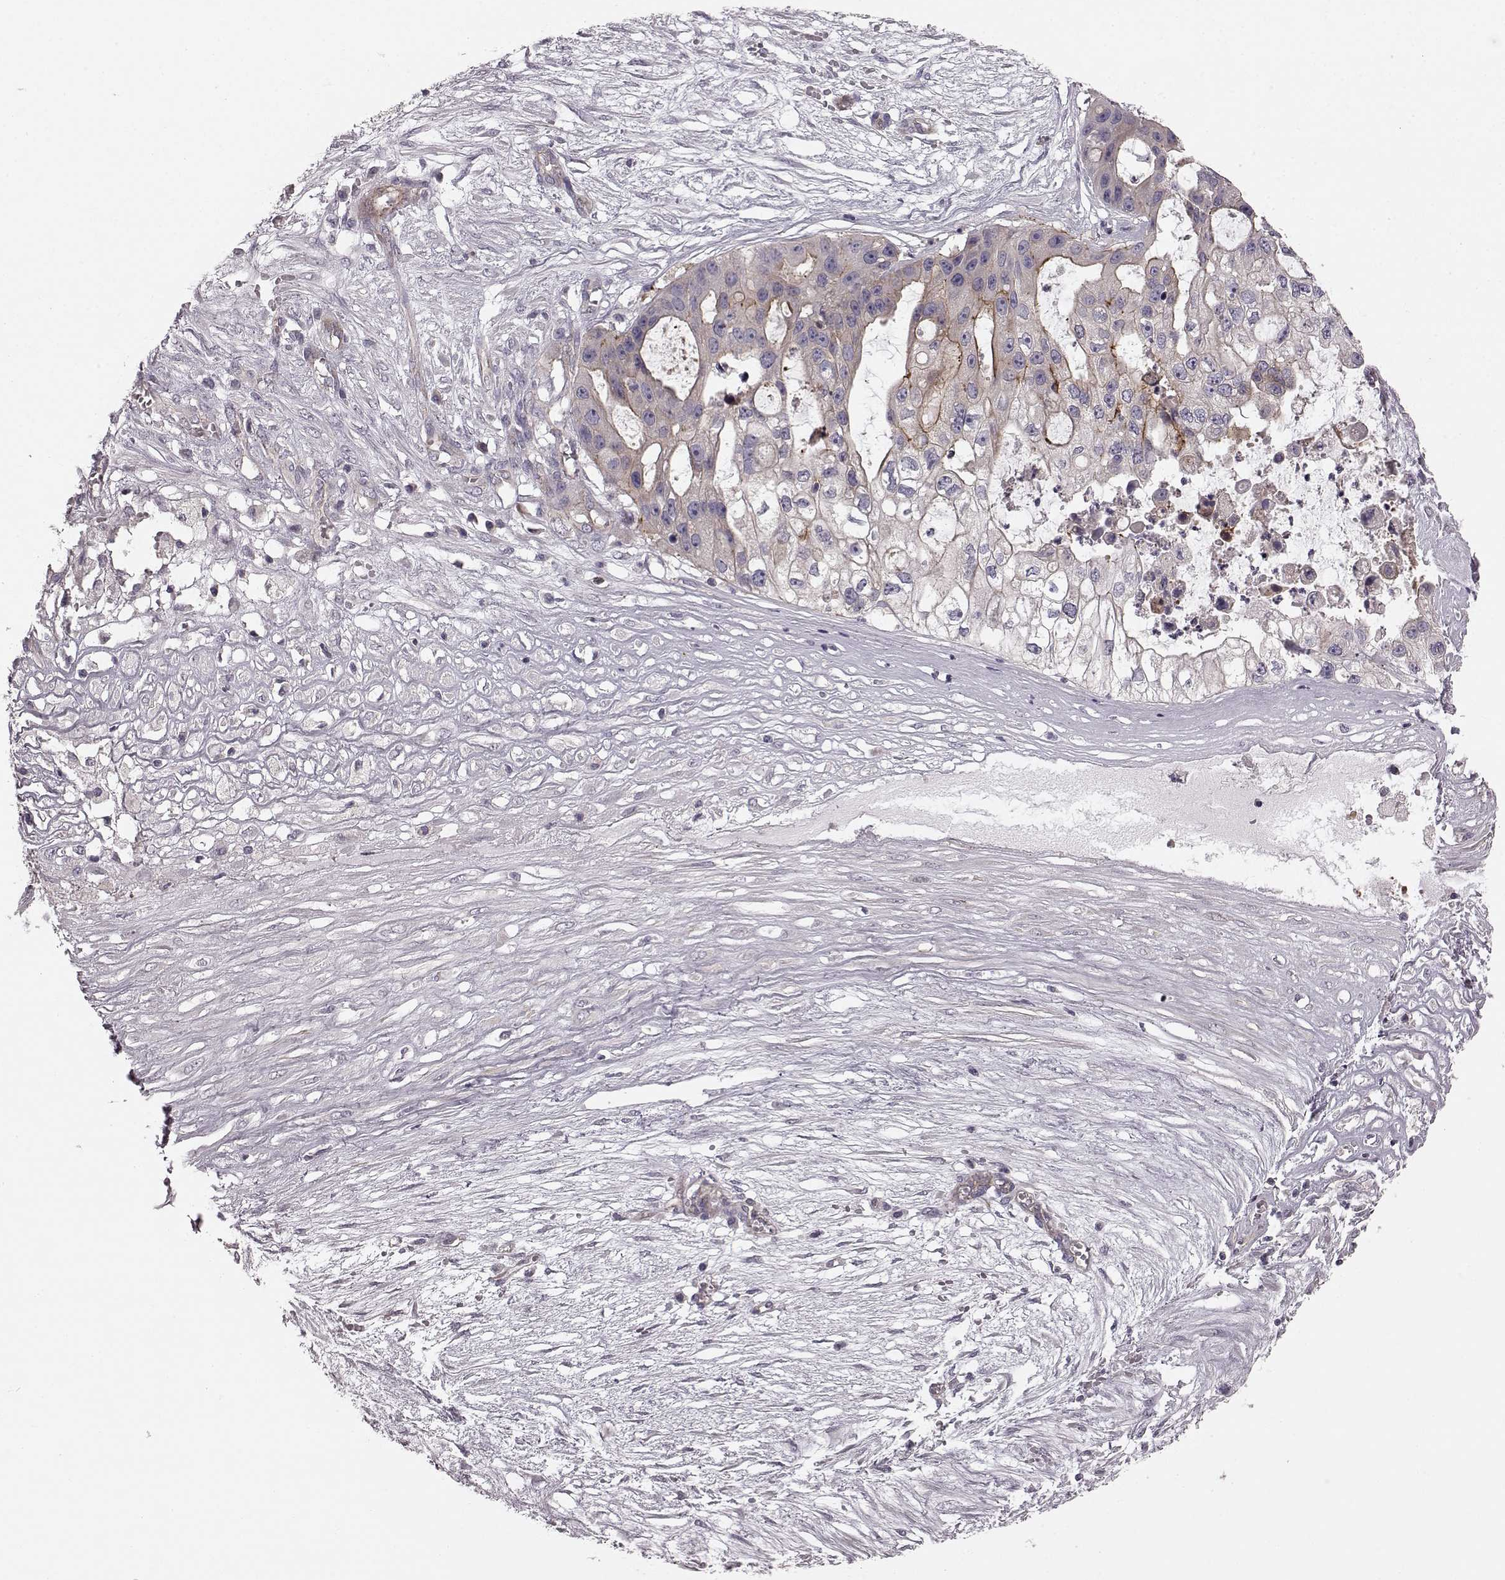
{"staining": {"intensity": "weak", "quantity": "<25%", "location": "cytoplasmic/membranous"}, "tissue": "ovarian cancer", "cell_type": "Tumor cells", "image_type": "cancer", "snomed": [{"axis": "morphology", "description": "Cystadenocarcinoma, serous, NOS"}, {"axis": "topography", "description": "Ovary"}], "caption": "Ovarian serous cystadenocarcinoma stained for a protein using IHC demonstrates no positivity tumor cells.", "gene": "SLC22A18", "patient": {"sex": "female", "age": 56}}